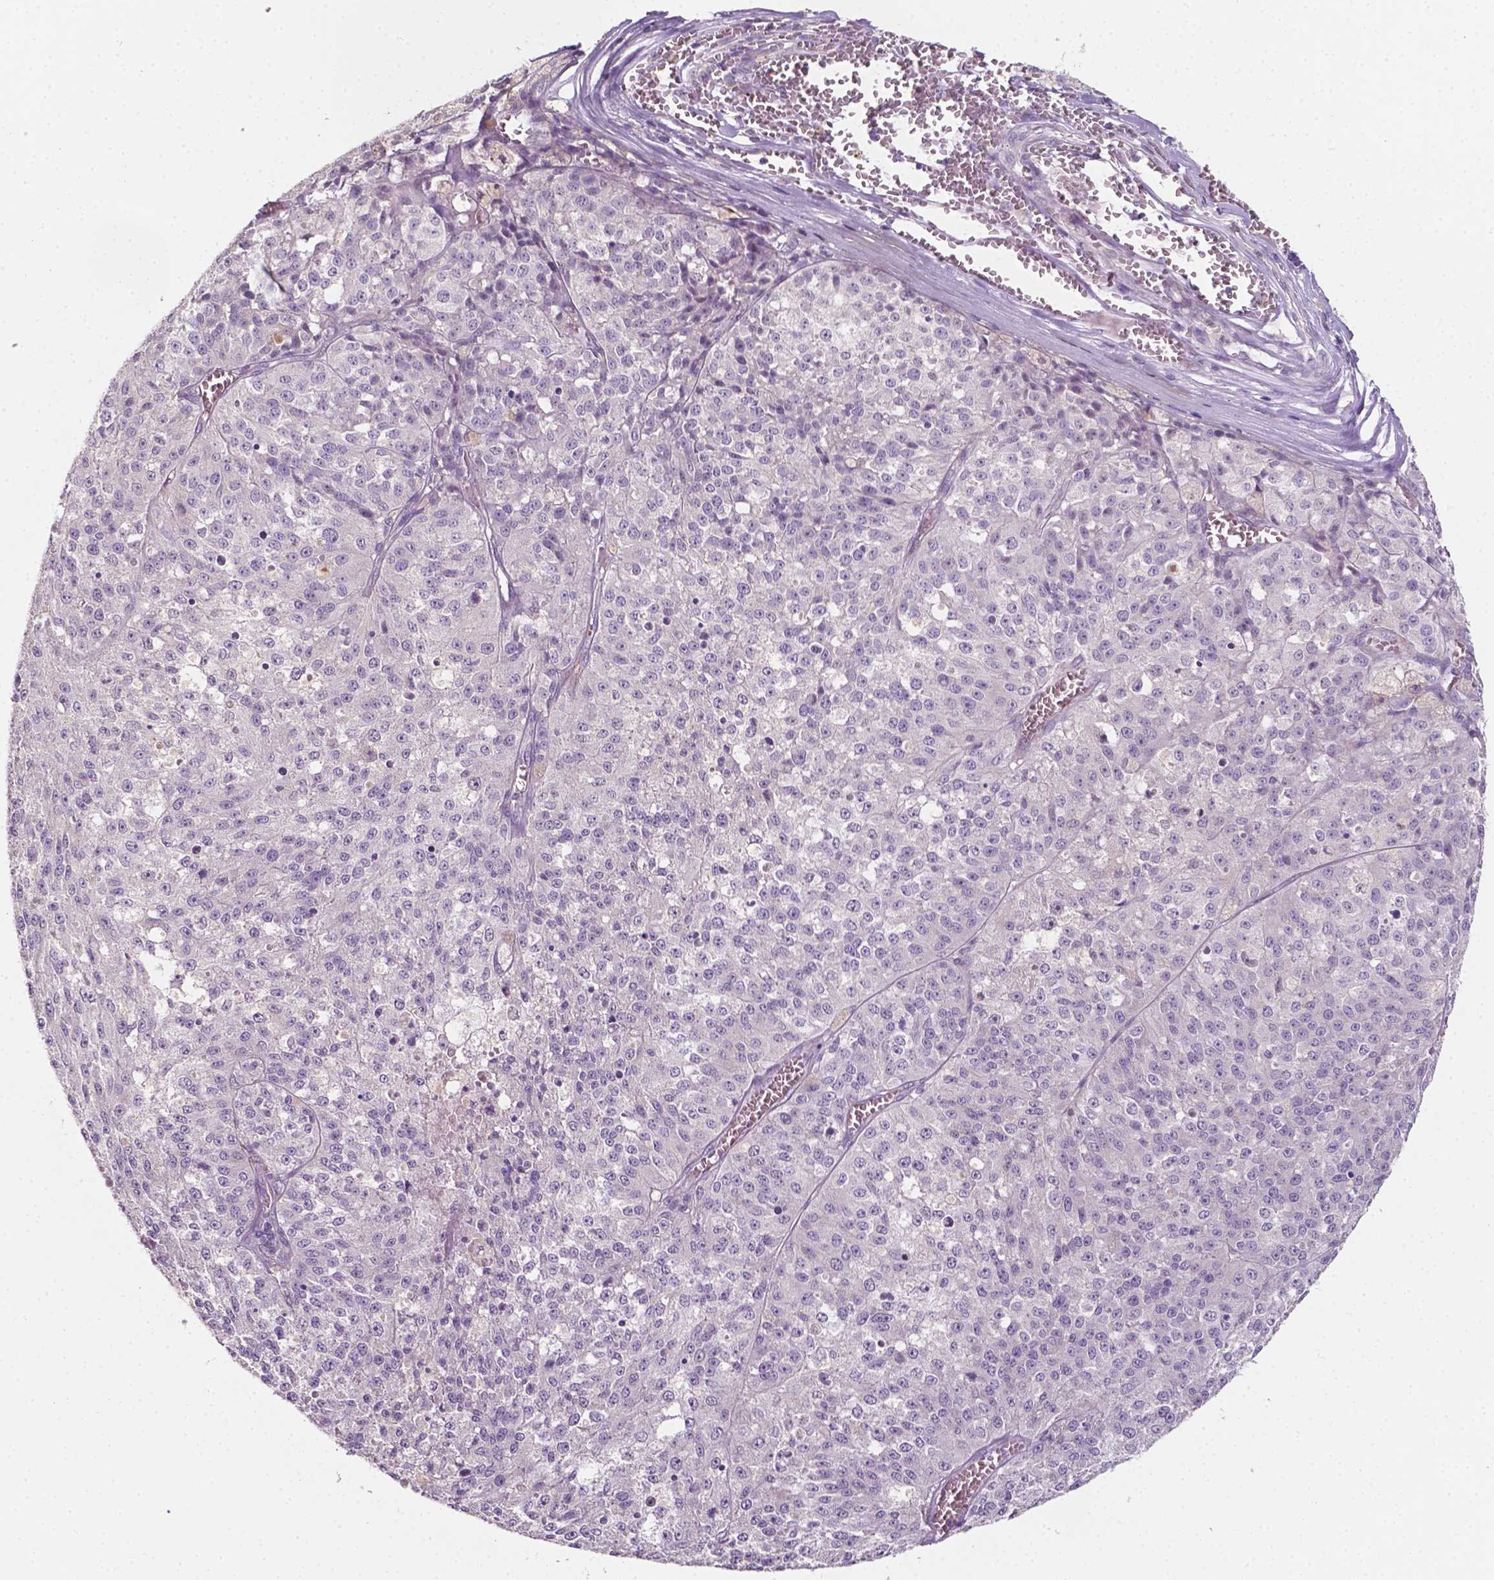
{"staining": {"intensity": "negative", "quantity": "none", "location": "none"}, "tissue": "melanoma", "cell_type": "Tumor cells", "image_type": "cancer", "snomed": [{"axis": "morphology", "description": "Malignant melanoma, Metastatic site"}, {"axis": "topography", "description": "Lymph node"}], "caption": "Immunohistochemistry histopathology image of neoplastic tissue: human melanoma stained with DAB (3,3'-diaminobenzidine) exhibits no significant protein expression in tumor cells.", "gene": "EGFR", "patient": {"sex": "female", "age": 64}}